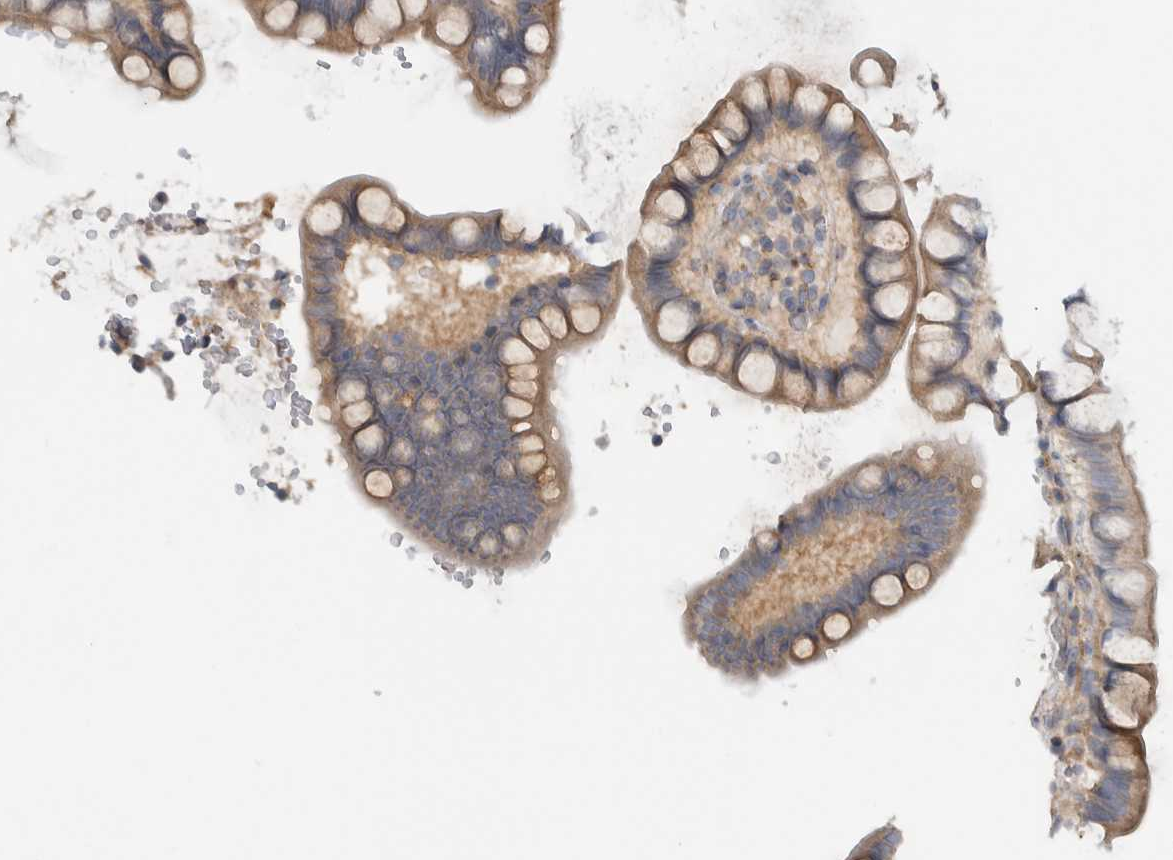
{"staining": {"intensity": "weak", "quantity": ">75%", "location": "cytoplasmic/membranous"}, "tissue": "small intestine", "cell_type": "Glandular cells", "image_type": "normal", "snomed": [{"axis": "morphology", "description": "Normal tissue, NOS"}, {"axis": "topography", "description": "Smooth muscle"}, {"axis": "topography", "description": "Small intestine"}], "caption": "A histopathology image of small intestine stained for a protein displays weak cytoplasmic/membranous brown staining in glandular cells.", "gene": "MPRIP", "patient": {"sex": "female", "age": 84}}